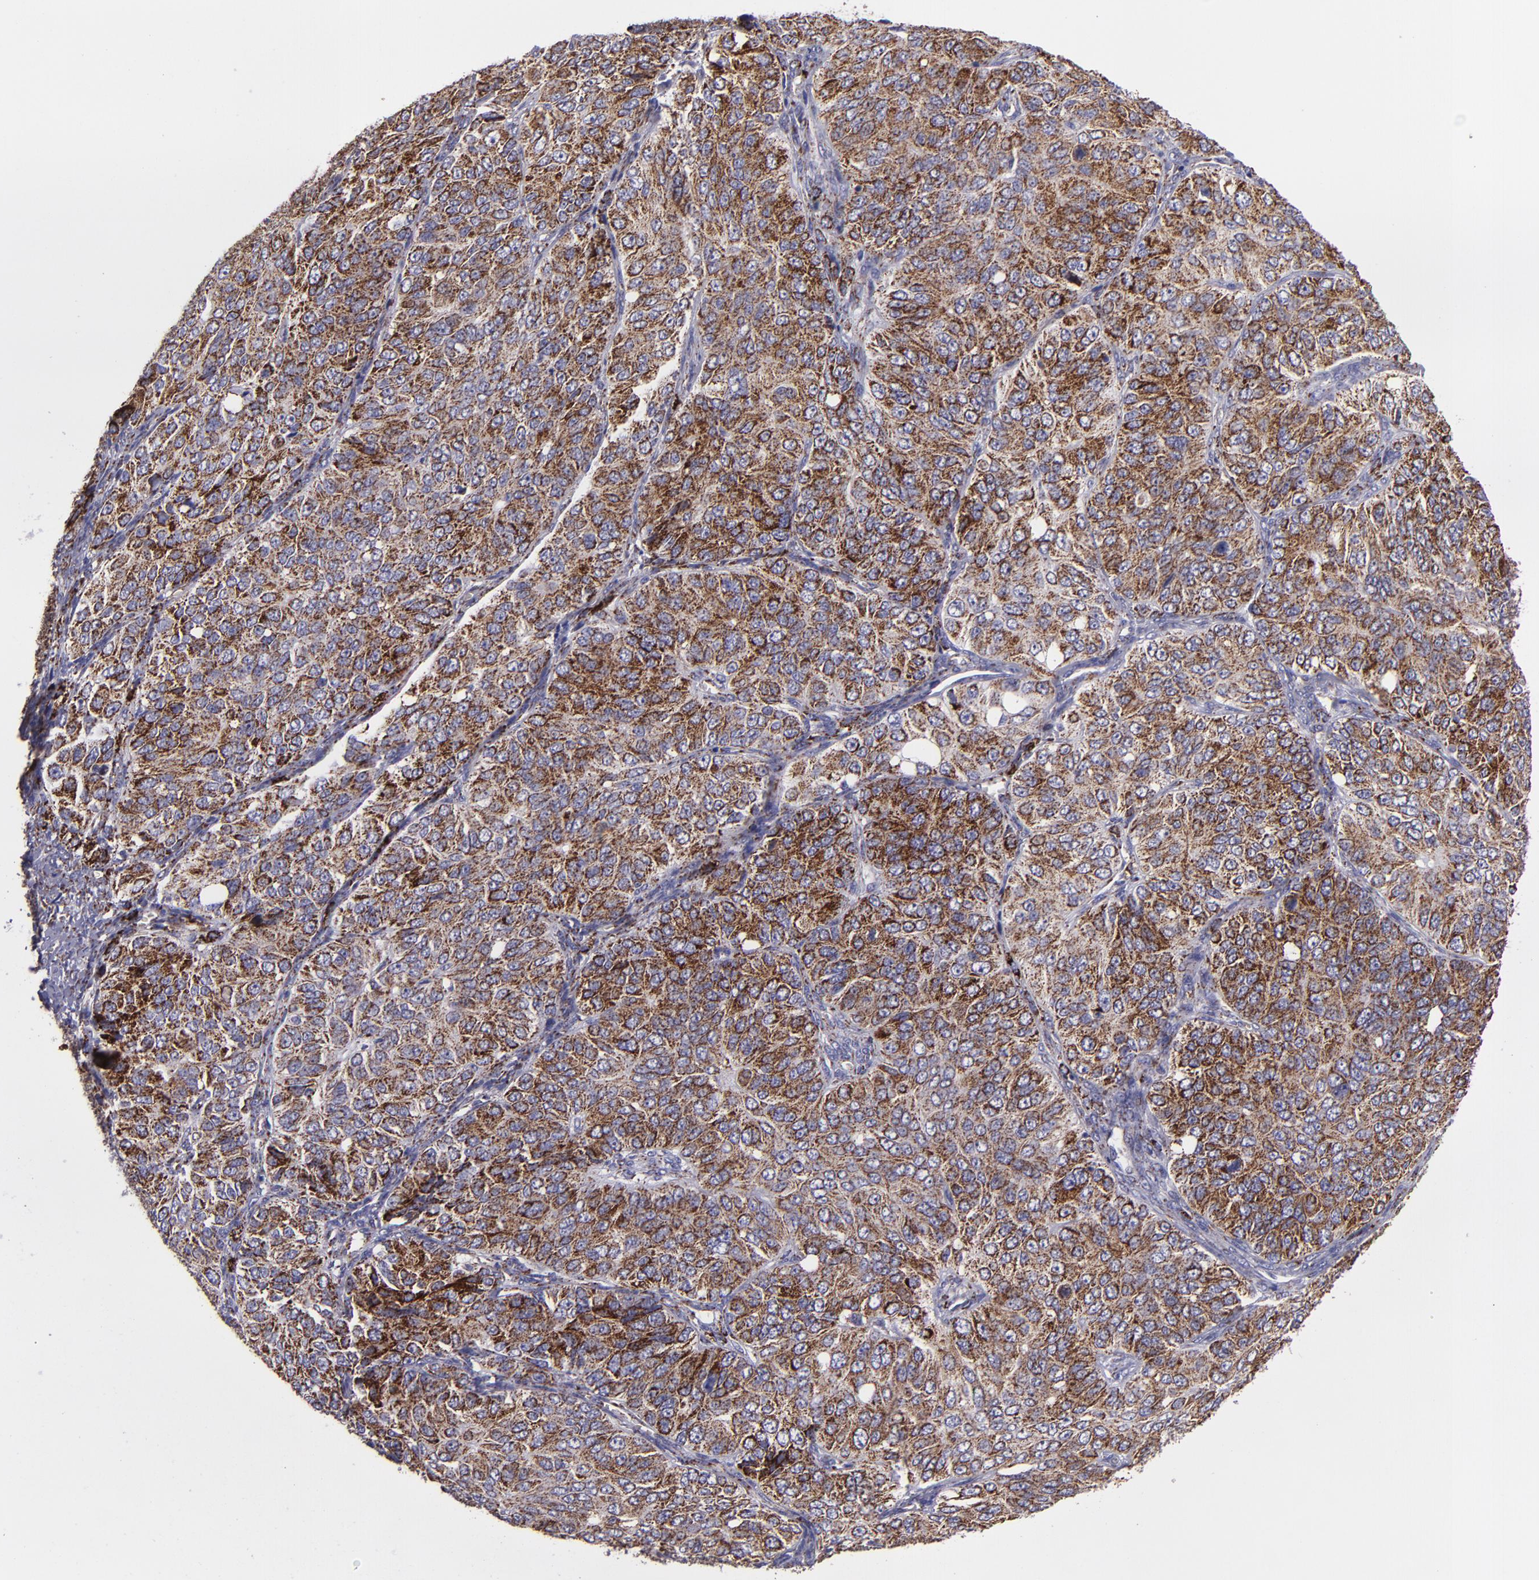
{"staining": {"intensity": "moderate", "quantity": ">75%", "location": "cytoplasmic/membranous"}, "tissue": "ovarian cancer", "cell_type": "Tumor cells", "image_type": "cancer", "snomed": [{"axis": "morphology", "description": "Carcinoma, endometroid"}, {"axis": "topography", "description": "Ovary"}], "caption": "Ovarian endometroid carcinoma tissue demonstrates moderate cytoplasmic/membranous staining in about >75% of tumor cells, visualized by immunohistochemistry.", "gene": "HSPD1", "patient": {"sex": "female", "age": 51}}